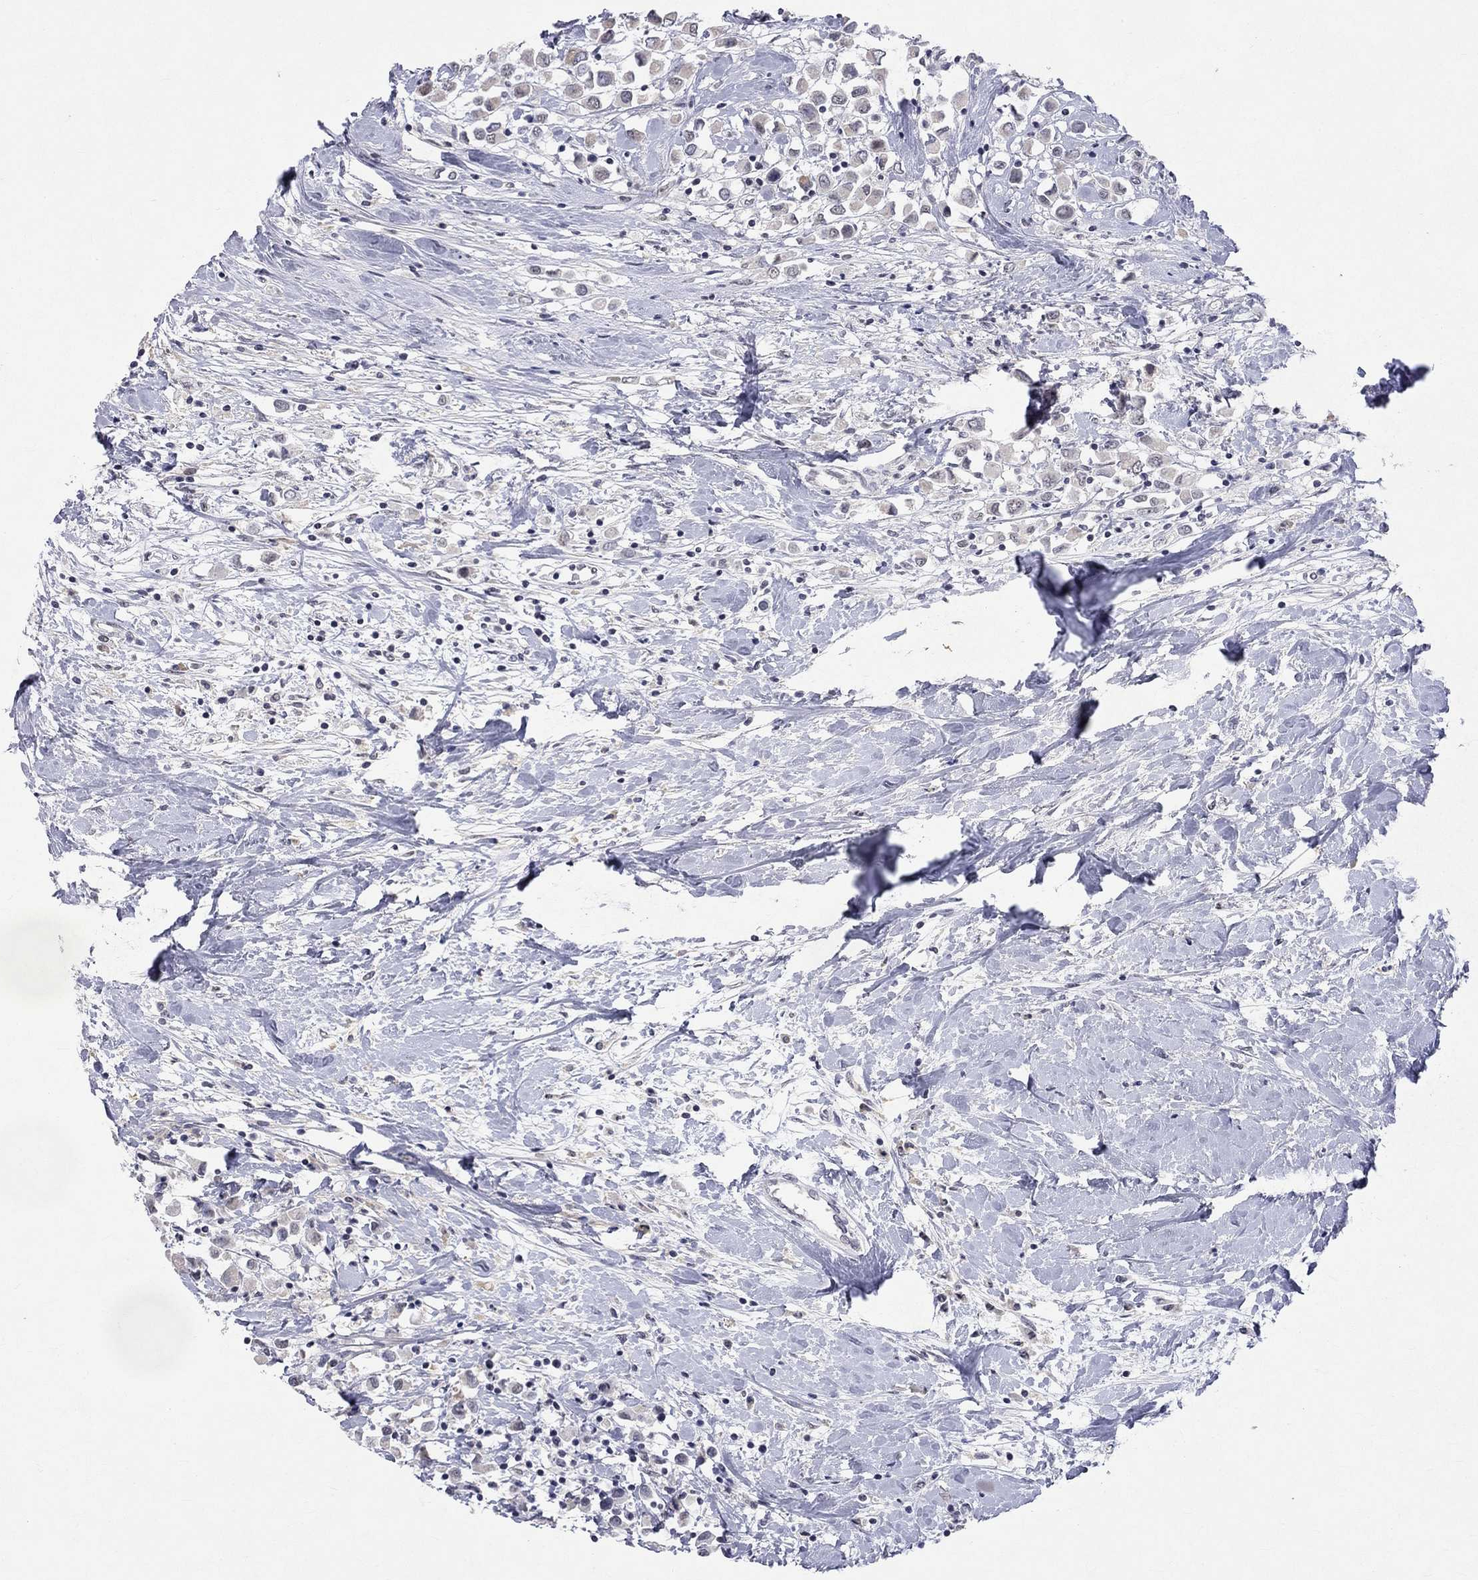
{"staining": {"intensity": "negative", "quantity": "none", "location": "none"}, "tissue": "breast cancer", "cell_type": "Tumor cells", "image_type": "cancer", "snomed": [{"axis": "morphology", "description": "Duct carcinoma"}, {"axis": "topography", "description": "Breast"}], "caption": "Infiltrating ductal carcinoma (breast) was stained to show a protein in brown. There is no significant expression in tumor cells.", "gene": "TMEM143", "patient": {"sex": "female", "age": 61}}